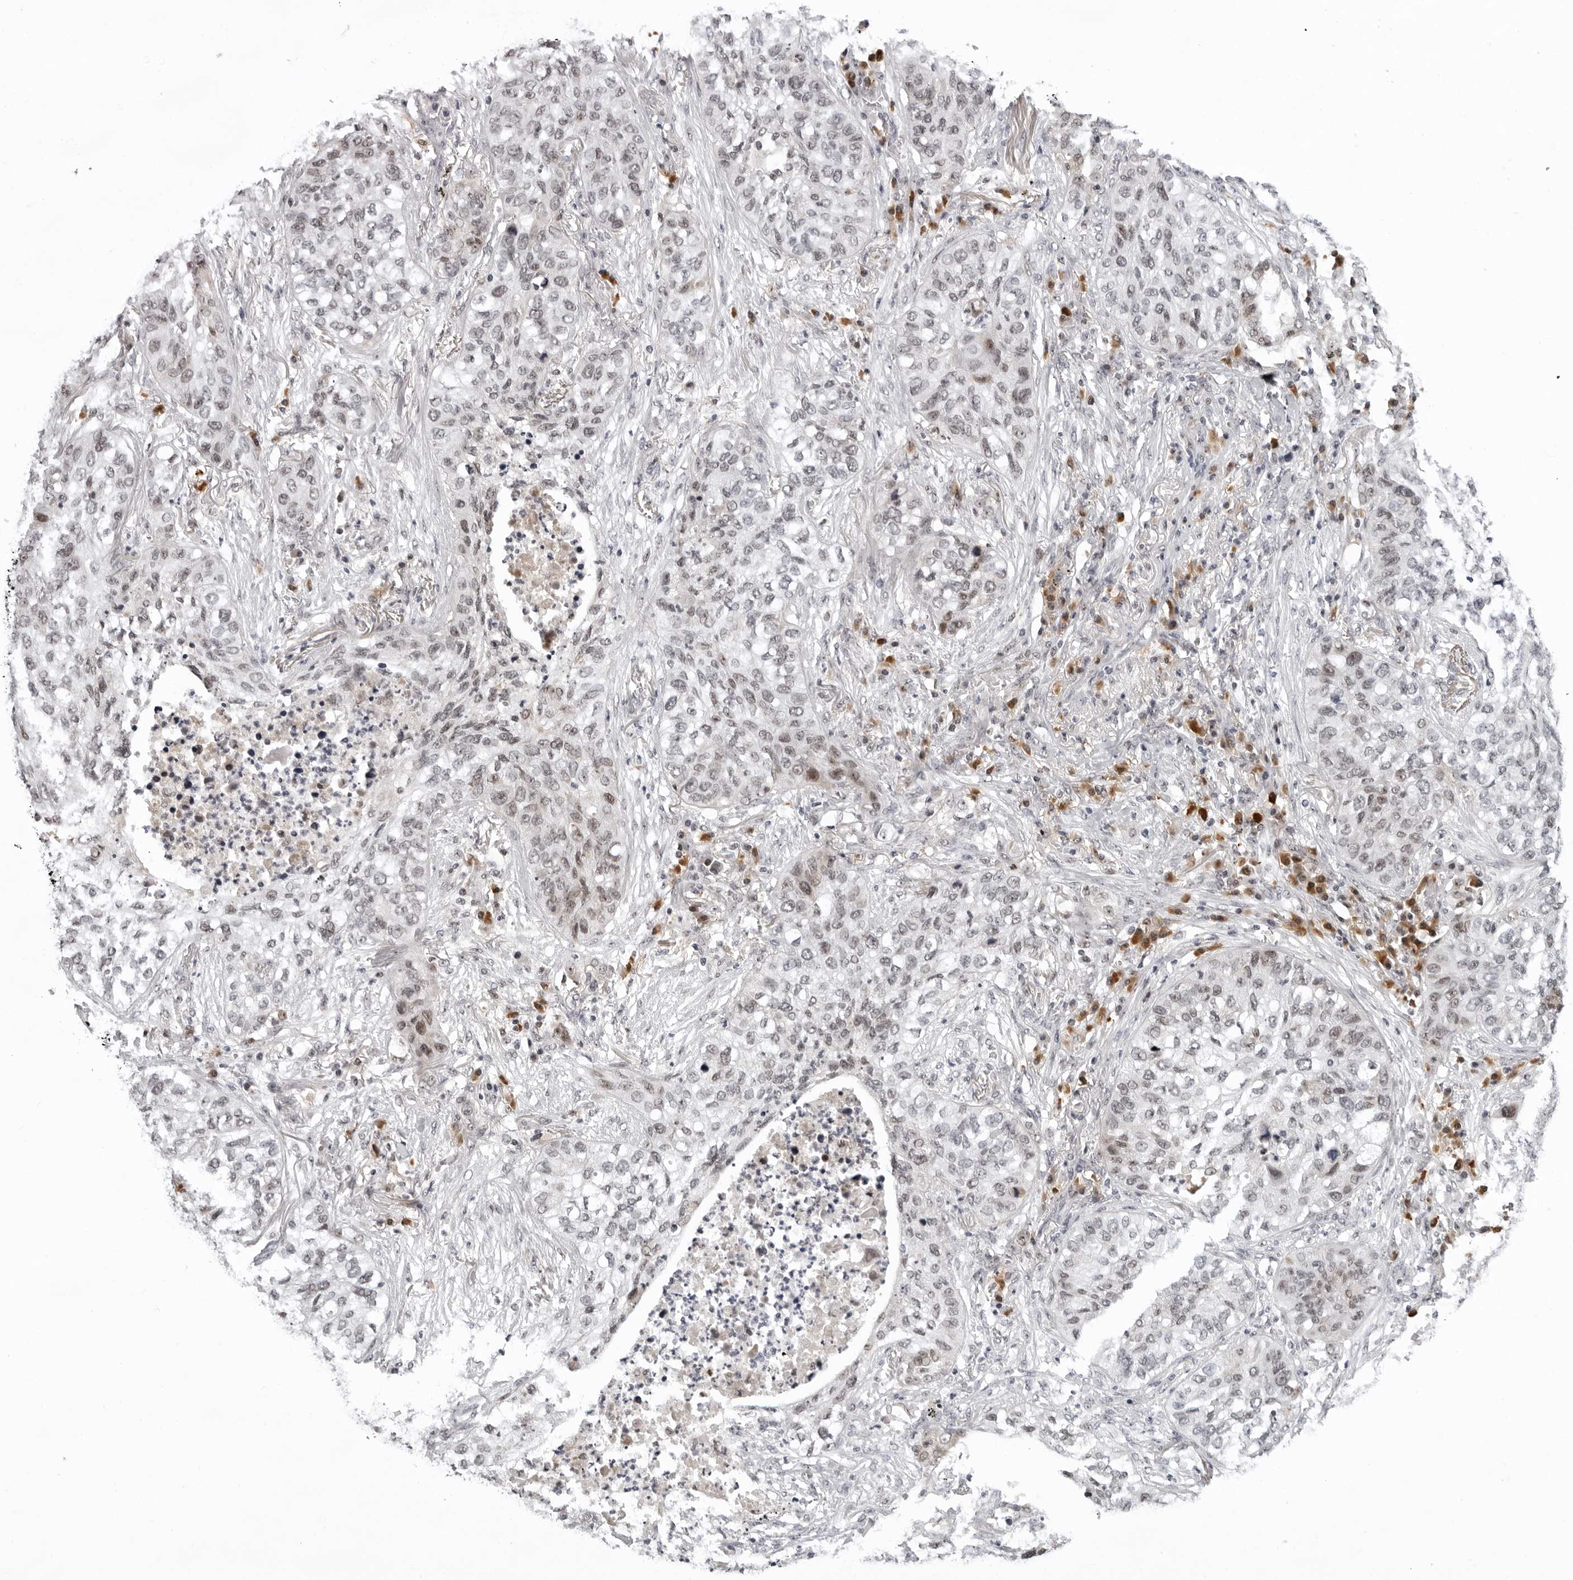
{"staining": {"intensity": "moderate", "quantity": "<25%", "location": "nuclear"}, "tissue": "lung cancer", "cell_type": "Tumor cells", "image_type": "cancer", "snomed": [{"axis": "morphology", "description": "Squamous cell carcinoma, NOS"}, {"axis": "topography", "description": "Lung"}], "caption": "The immunohistochemical stain labels moderate nuclear positivity in tumor cells of lung squamous cell carcinoma tissue.", "gene": "EXOSC10", "patient": {"sex": "female", "age": 63}}